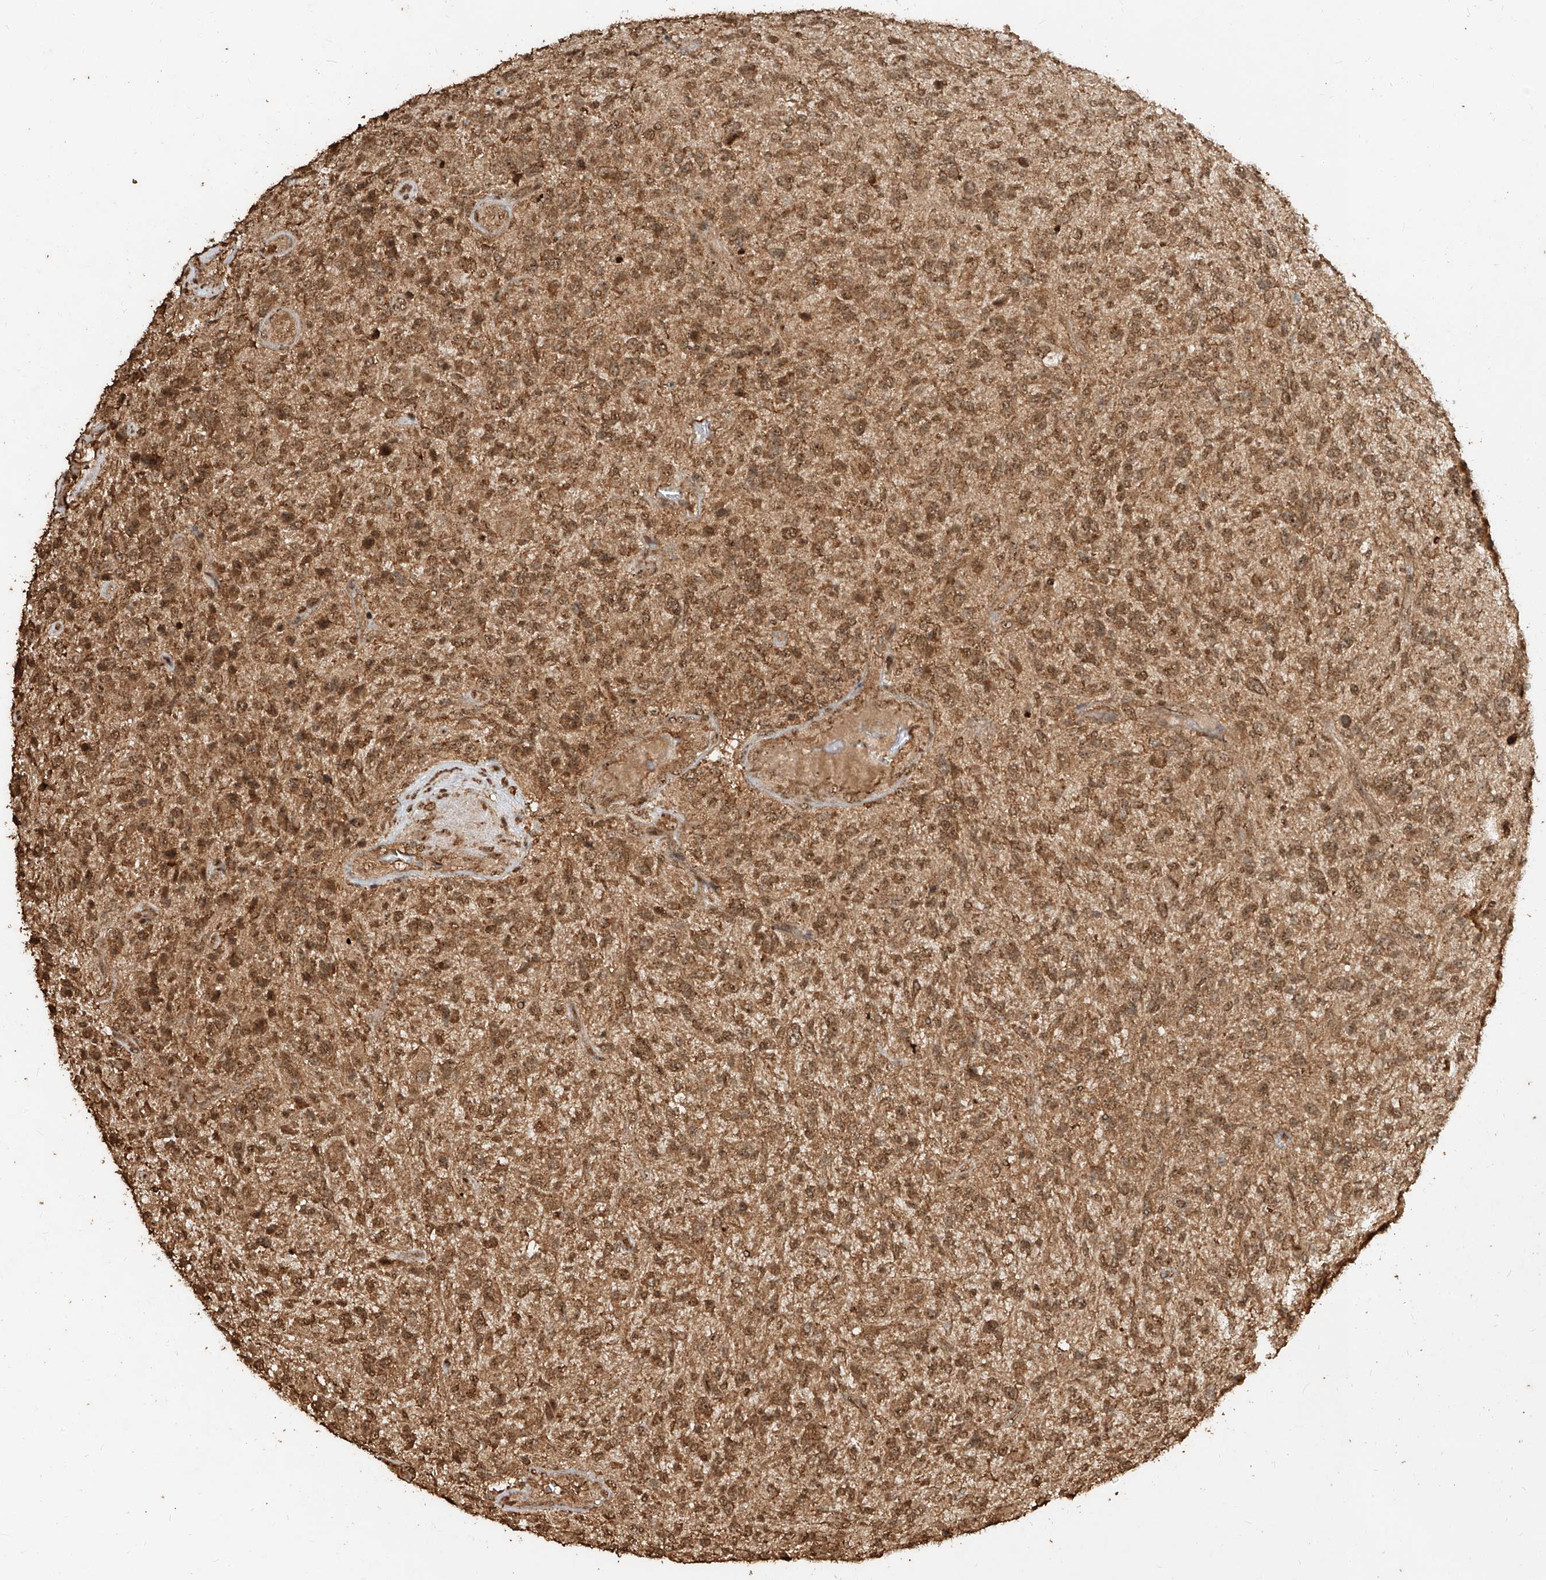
{"staining": {"intensity": "moderate", "quantity": ">75%", "location": "cytoplasmic/membranous,nuclear"}, "tissue": "glioma", "cell_type": "Tumor cells", "image_type": "cancer", "snomed": [{"axis": "morphology", "description": "Glioma, malignant, High grade"}, {"axis": "topography", "description": "Brain"}], "caption": "This image demonstrates immunohistochemistry (IHC) staining of human high-grade glioma (malignant), with medium moderate cytoplasmic/membranous and nuclear expression in about >75% of tumor cells.", "gene": "ZNF660", "patient": {"sex": "male", "age": 47}}